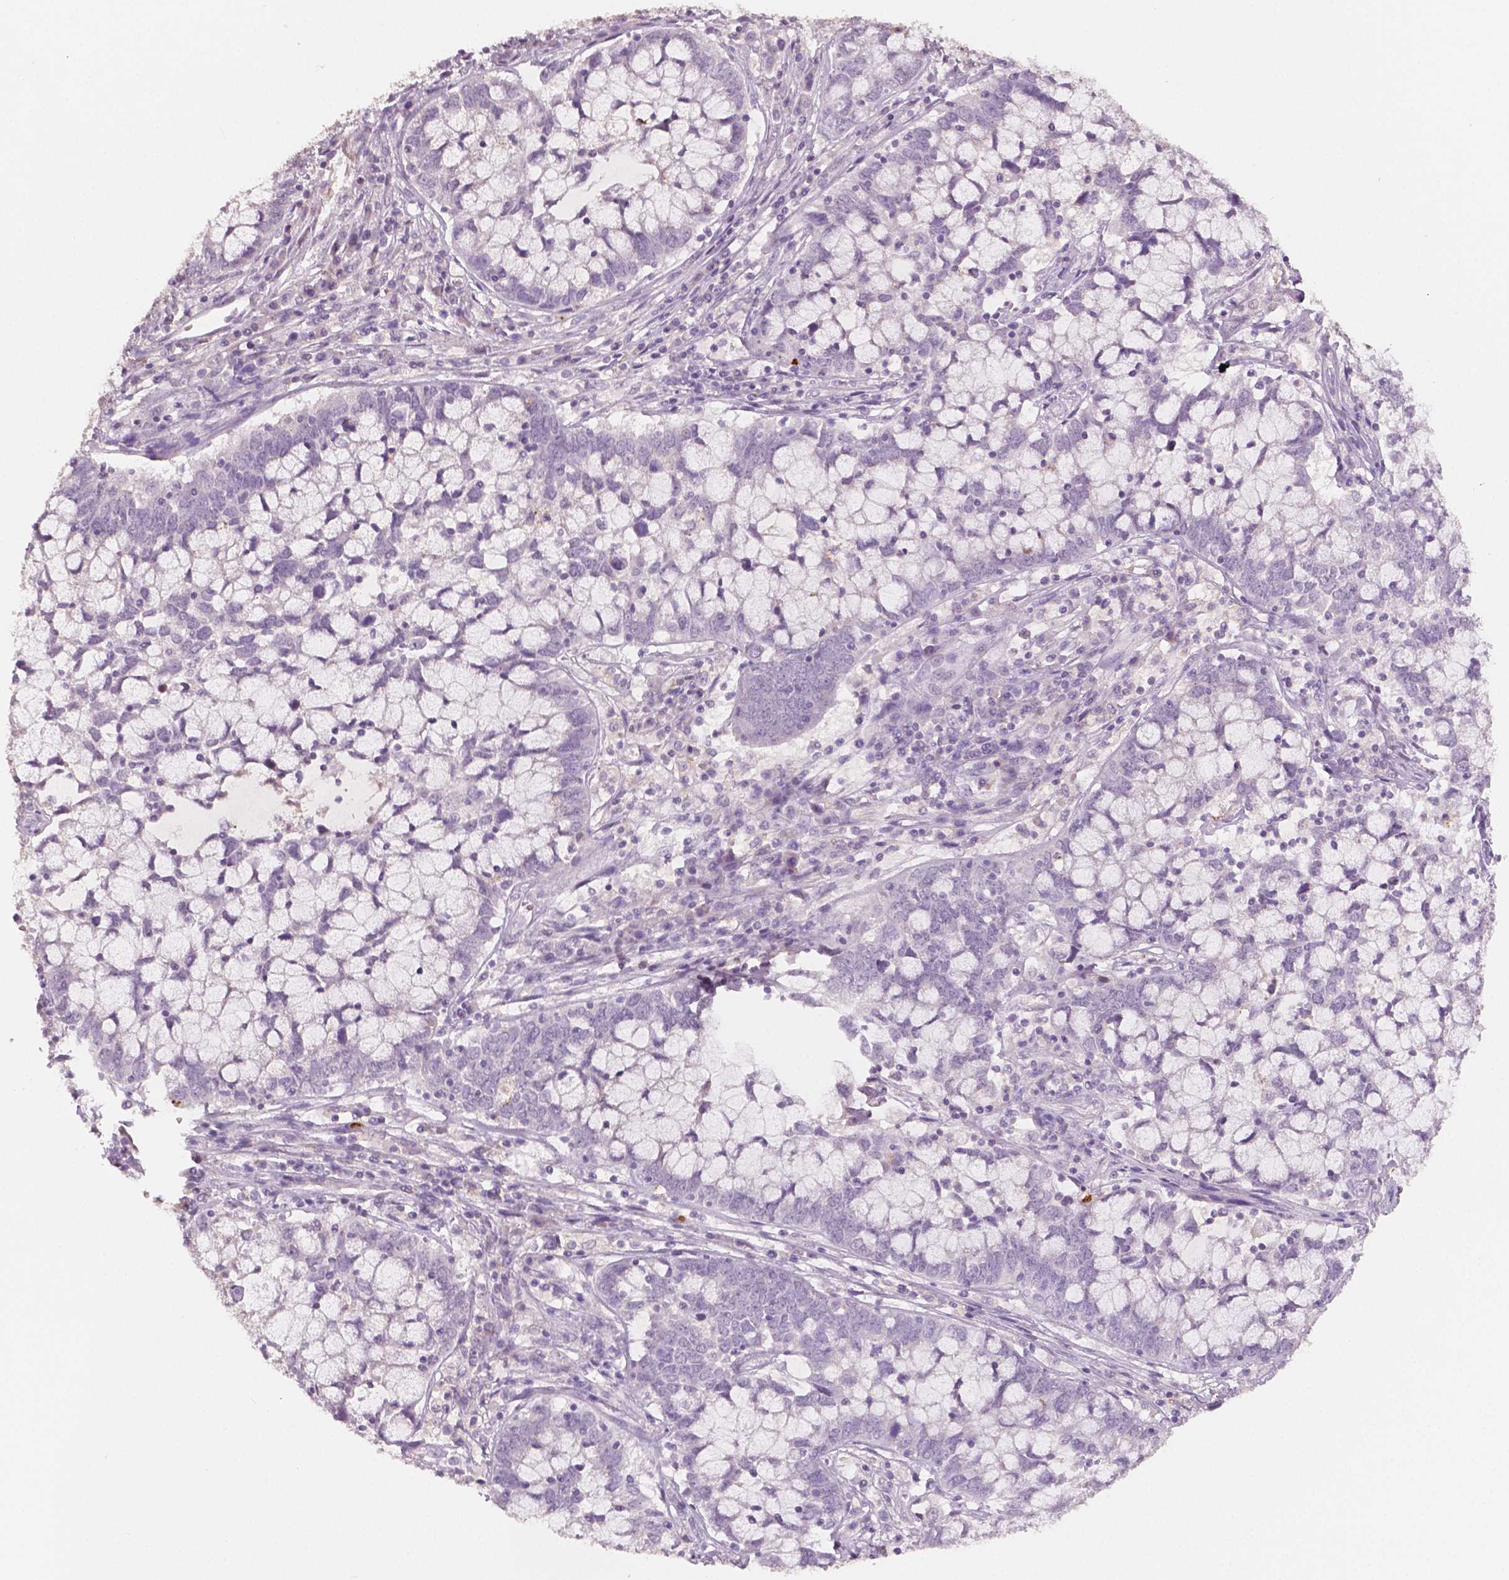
{"staining": {"intensity": "negative", "quantity": "none", "location": "none"}, "tissue": "cervical cancer", "cell_type": "Tumor cells", "image_type": "cancer", "snomed": [{"axis": "morphology", "description": "Adenocarcinoma, NOS"}, {"axis": "topography", "description": "Cervix"}], "caption": "This is an immunohistochemistry micrograph of cervical adenocarcinoma. There is no positivity in tumor cells.", "gene": "APOA4", "patient": {"sex": "female", "age": 40}}